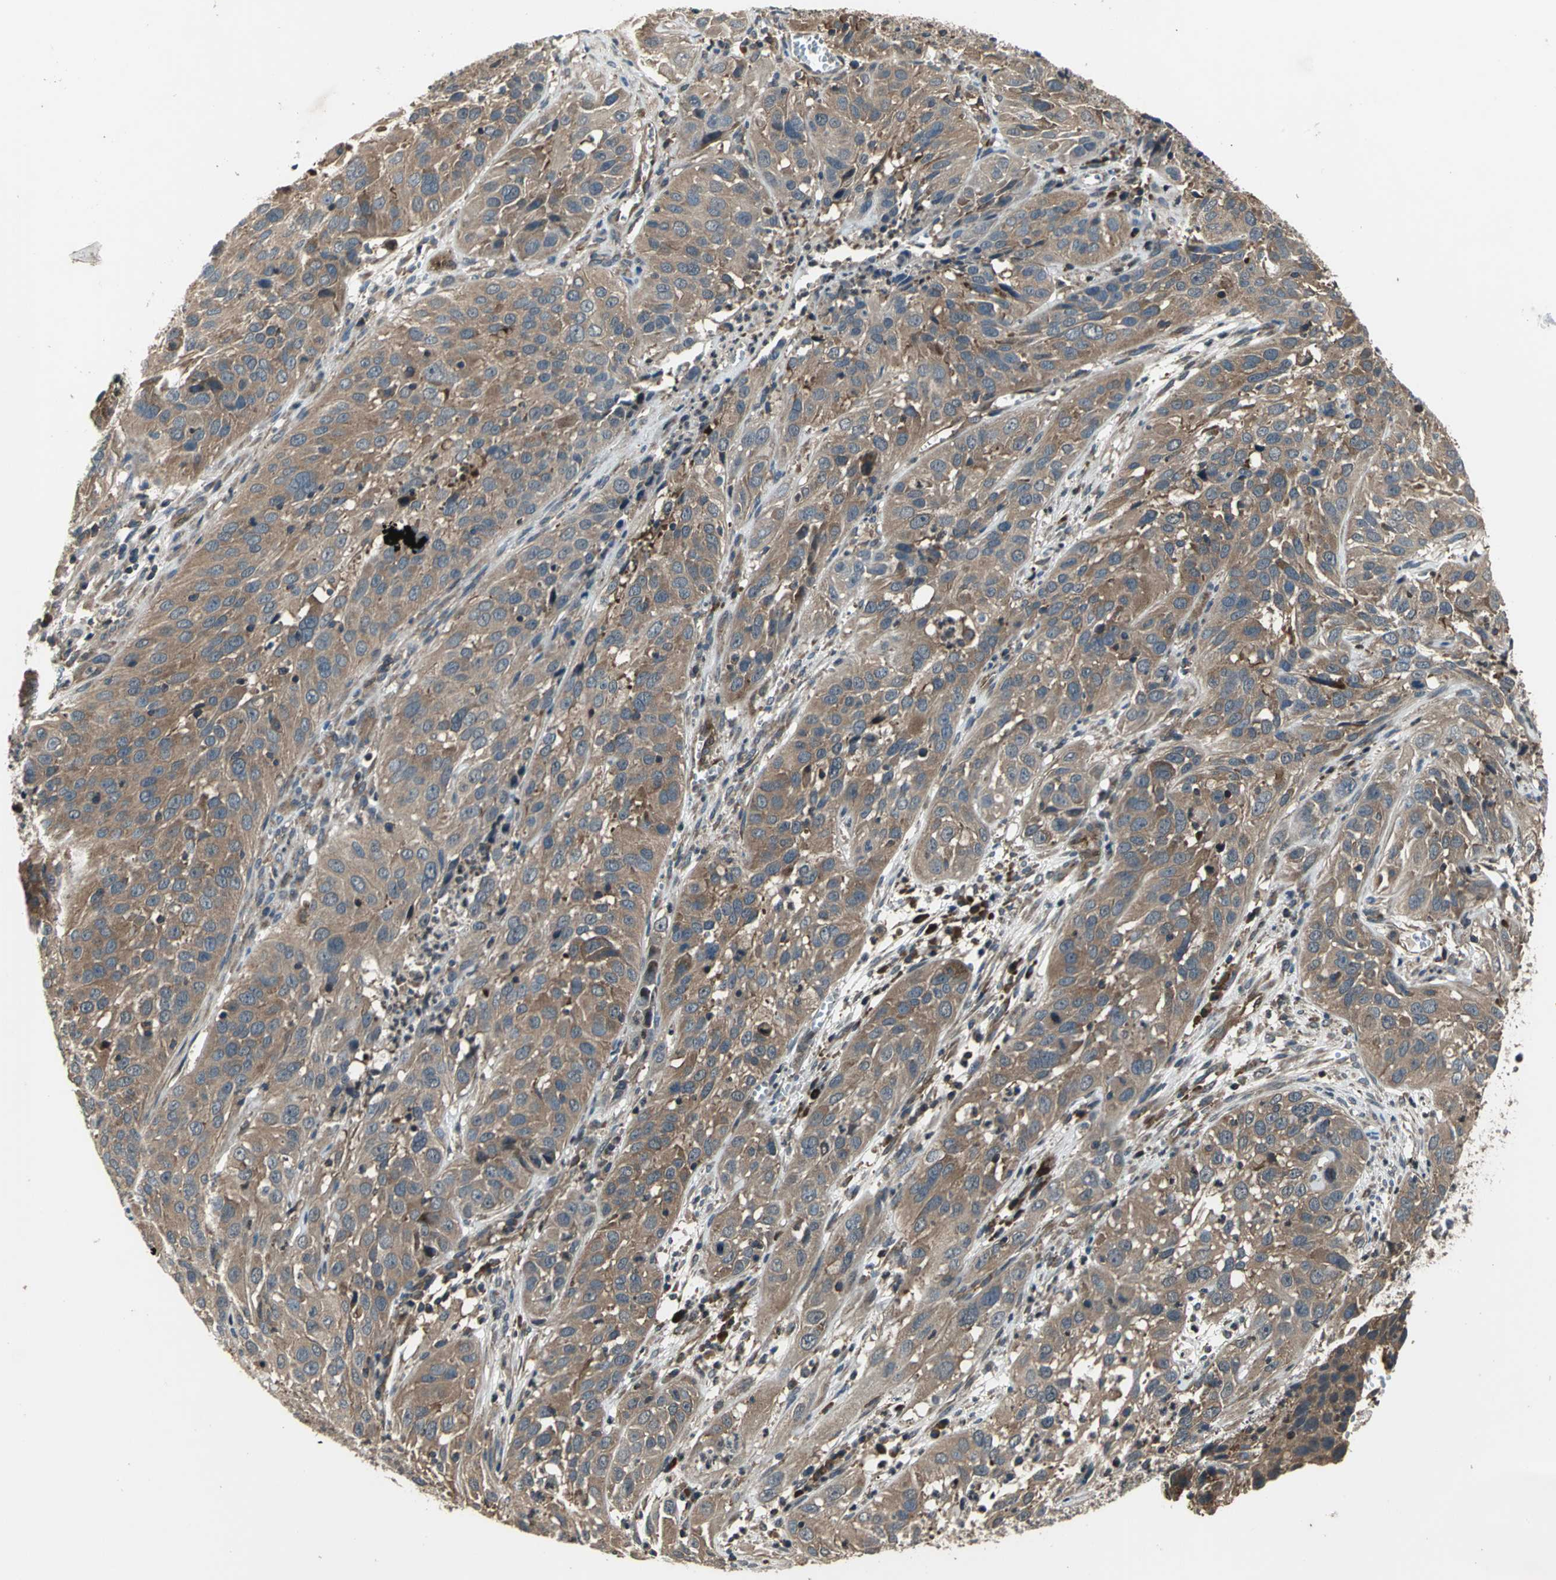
{"staining": {"intensity": "moderate", "quantity": ">75%", "location": "cytoplasmic/membranous"}, "tissue": "cervical cancer", "cell_type": "Tumor cells", "image_type": "cancer", "snomed": [{"axis": "morphology", "description": "Squamous cell carcinoma, NOS"}, {"axis": "topography", "description": "Cervix"}], "caption": "Tumor cells show medium levels of moderate cytoplasmic/membranous positivity in about >75% of cells in cervical squamous cell carcinoma. (DAB (3,3'-diaminobenzidine) = brown stain, brightfield microscopy at high magnification).", "gene": "EIF2B2", "patient": {"sex": "female", "age": 32}}